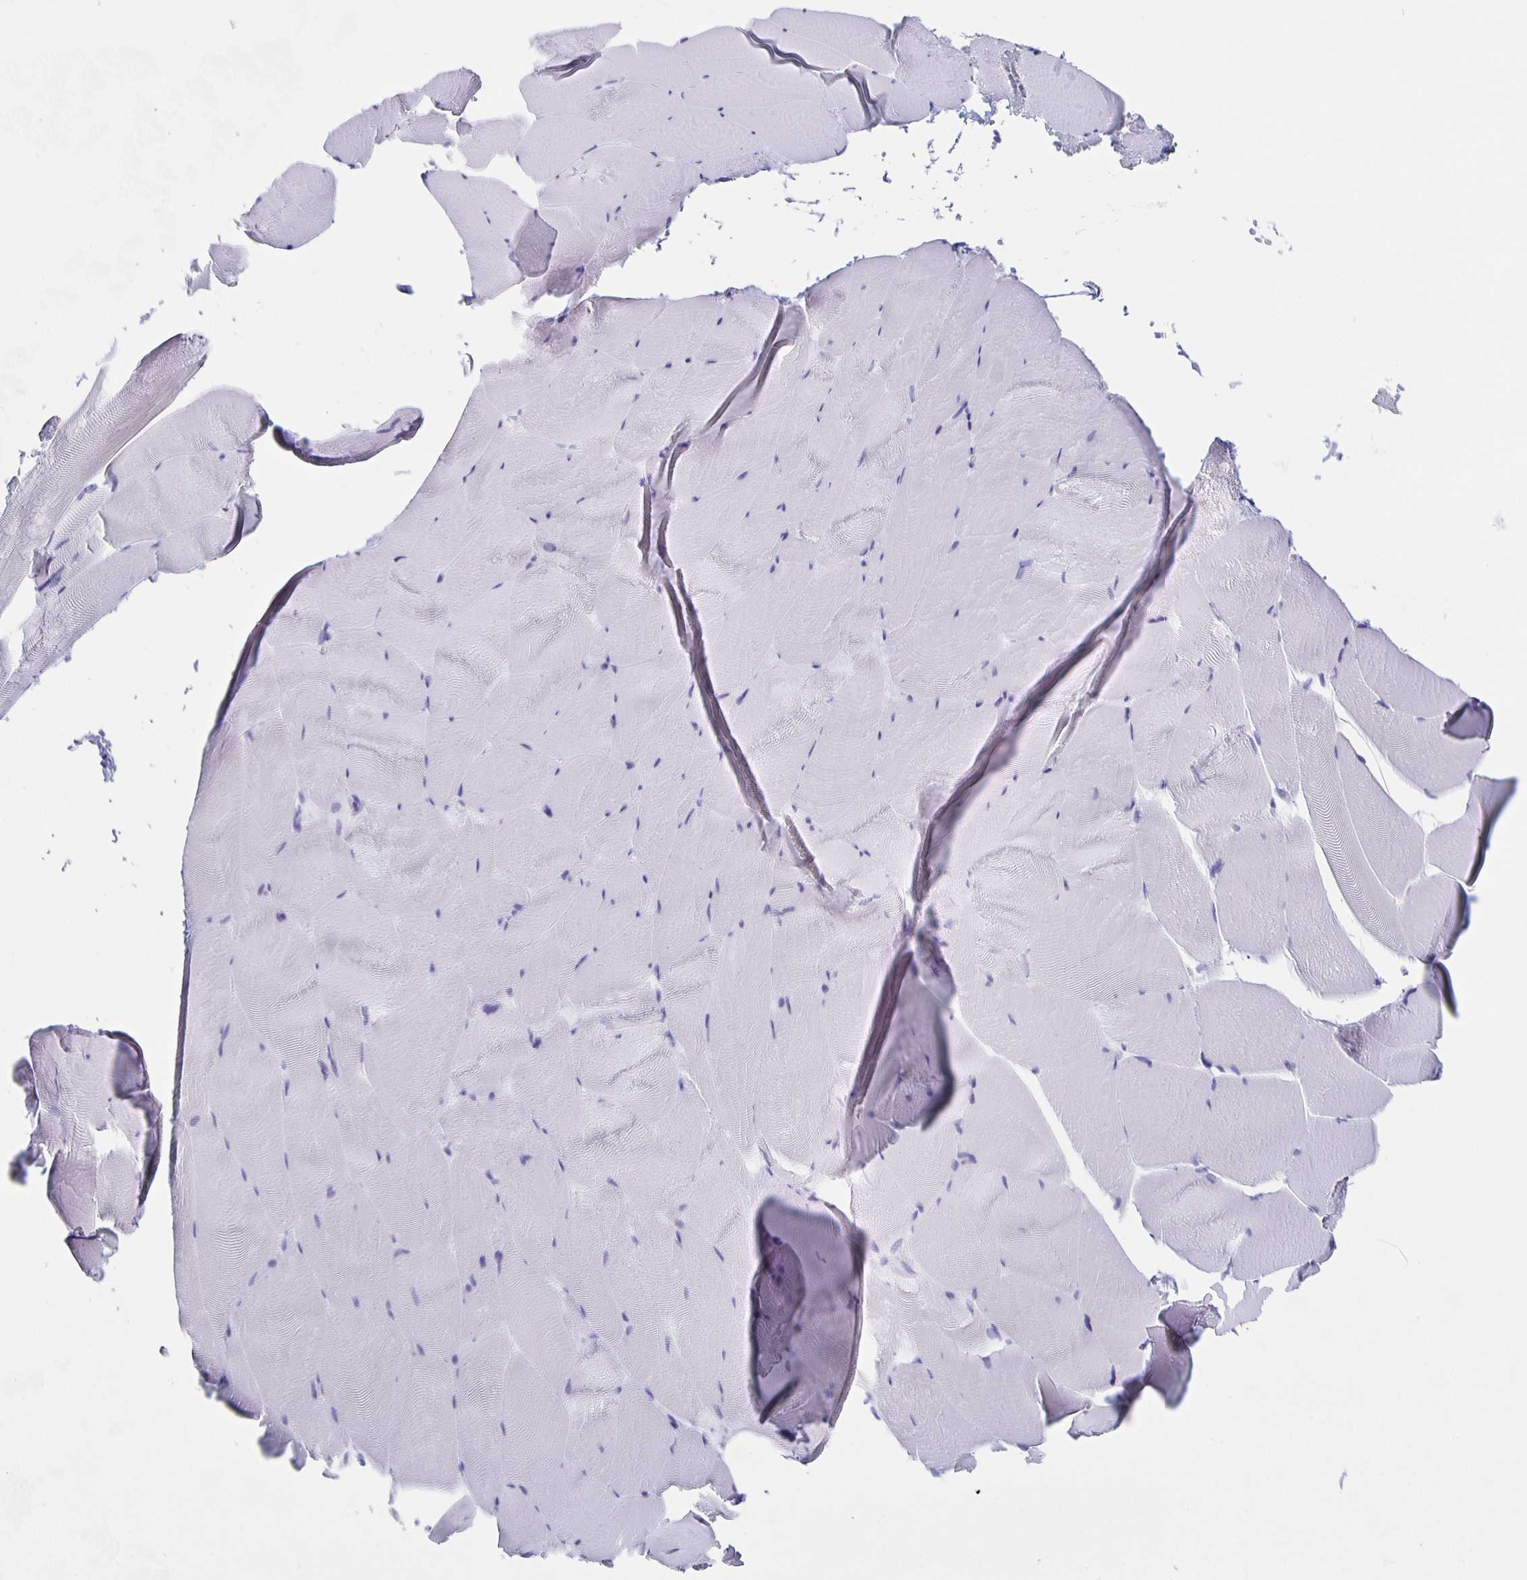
{"staining": {"intensity": "negative", "quantity": "none", "location": "none"}, "tissue": "skeletal muscle", "cell_type": "Myocytes", "image_type": "normal", "snomed": [{"axis": "morphology", "description": "Normal tissue, NOS"}, {"axis": "topography", "description": "Skeletal muscle"}], "caption": "The immunohistochemistry micrograph has no significant expression in myocytes of skeletal muscle.", "gene": "SLC34A2", "patient": {"sex": "female", "age": 64}}